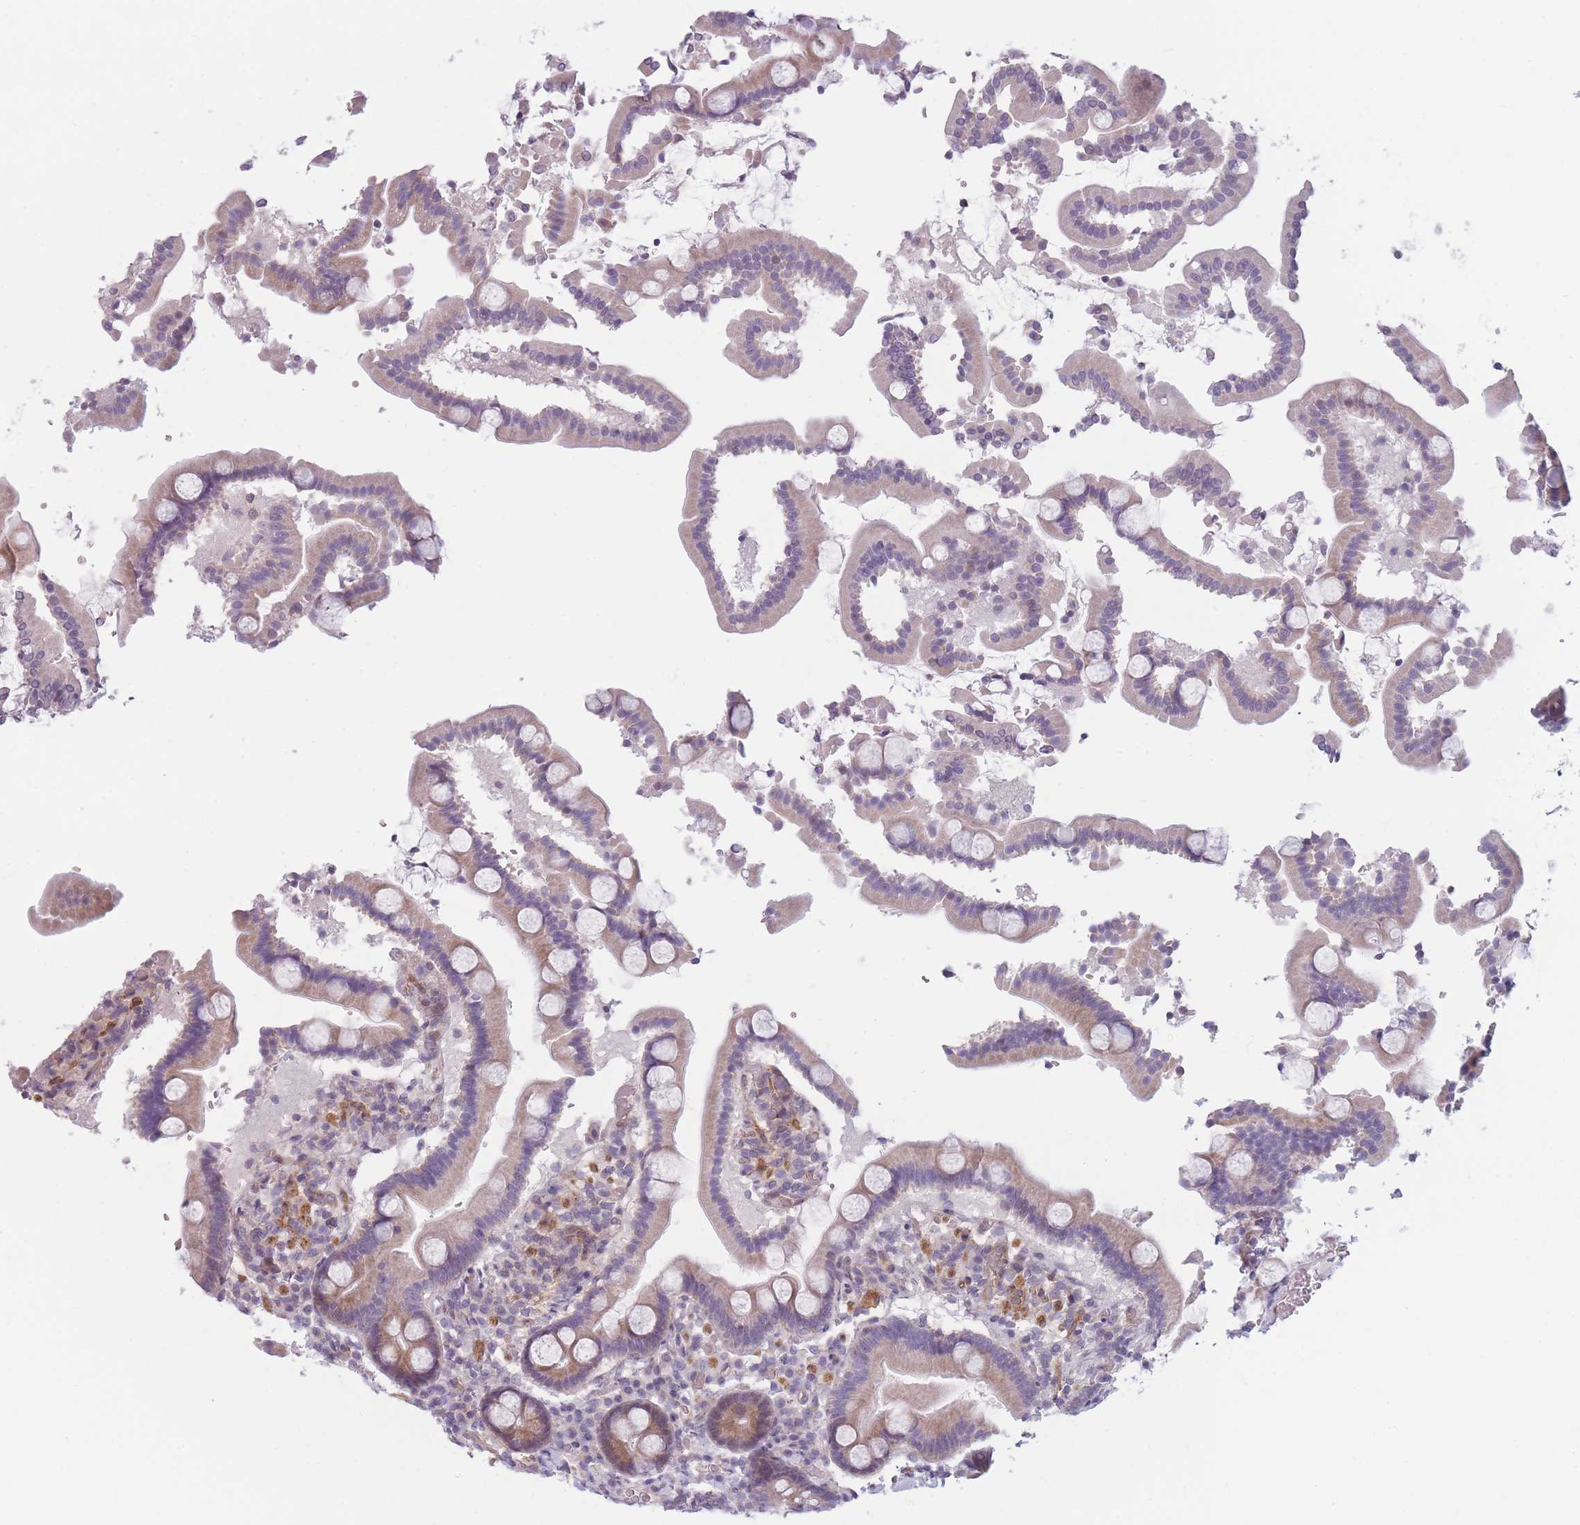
{"staining": {"intensity": "moderate", "quantity": "<25%", "location": "cytoplasmic/membranous"}, "tissue": "duodenum", "cell_type": "Glandular cells", "image_type": "normal", "snomed": [{"axis": "morphology", "description": "Normal tissue, NOS"}, {"axis": "topography", "description": "Duodenum"}], "caption": "There is low levels of moderate cytoplasmic/membranous positivity in glandular cells of benign duodenum, as demonstrated by immunohistochemical staining (brown color).", "gene": "SLC7A6", "patient": {"sex": "male", "age": 55}}